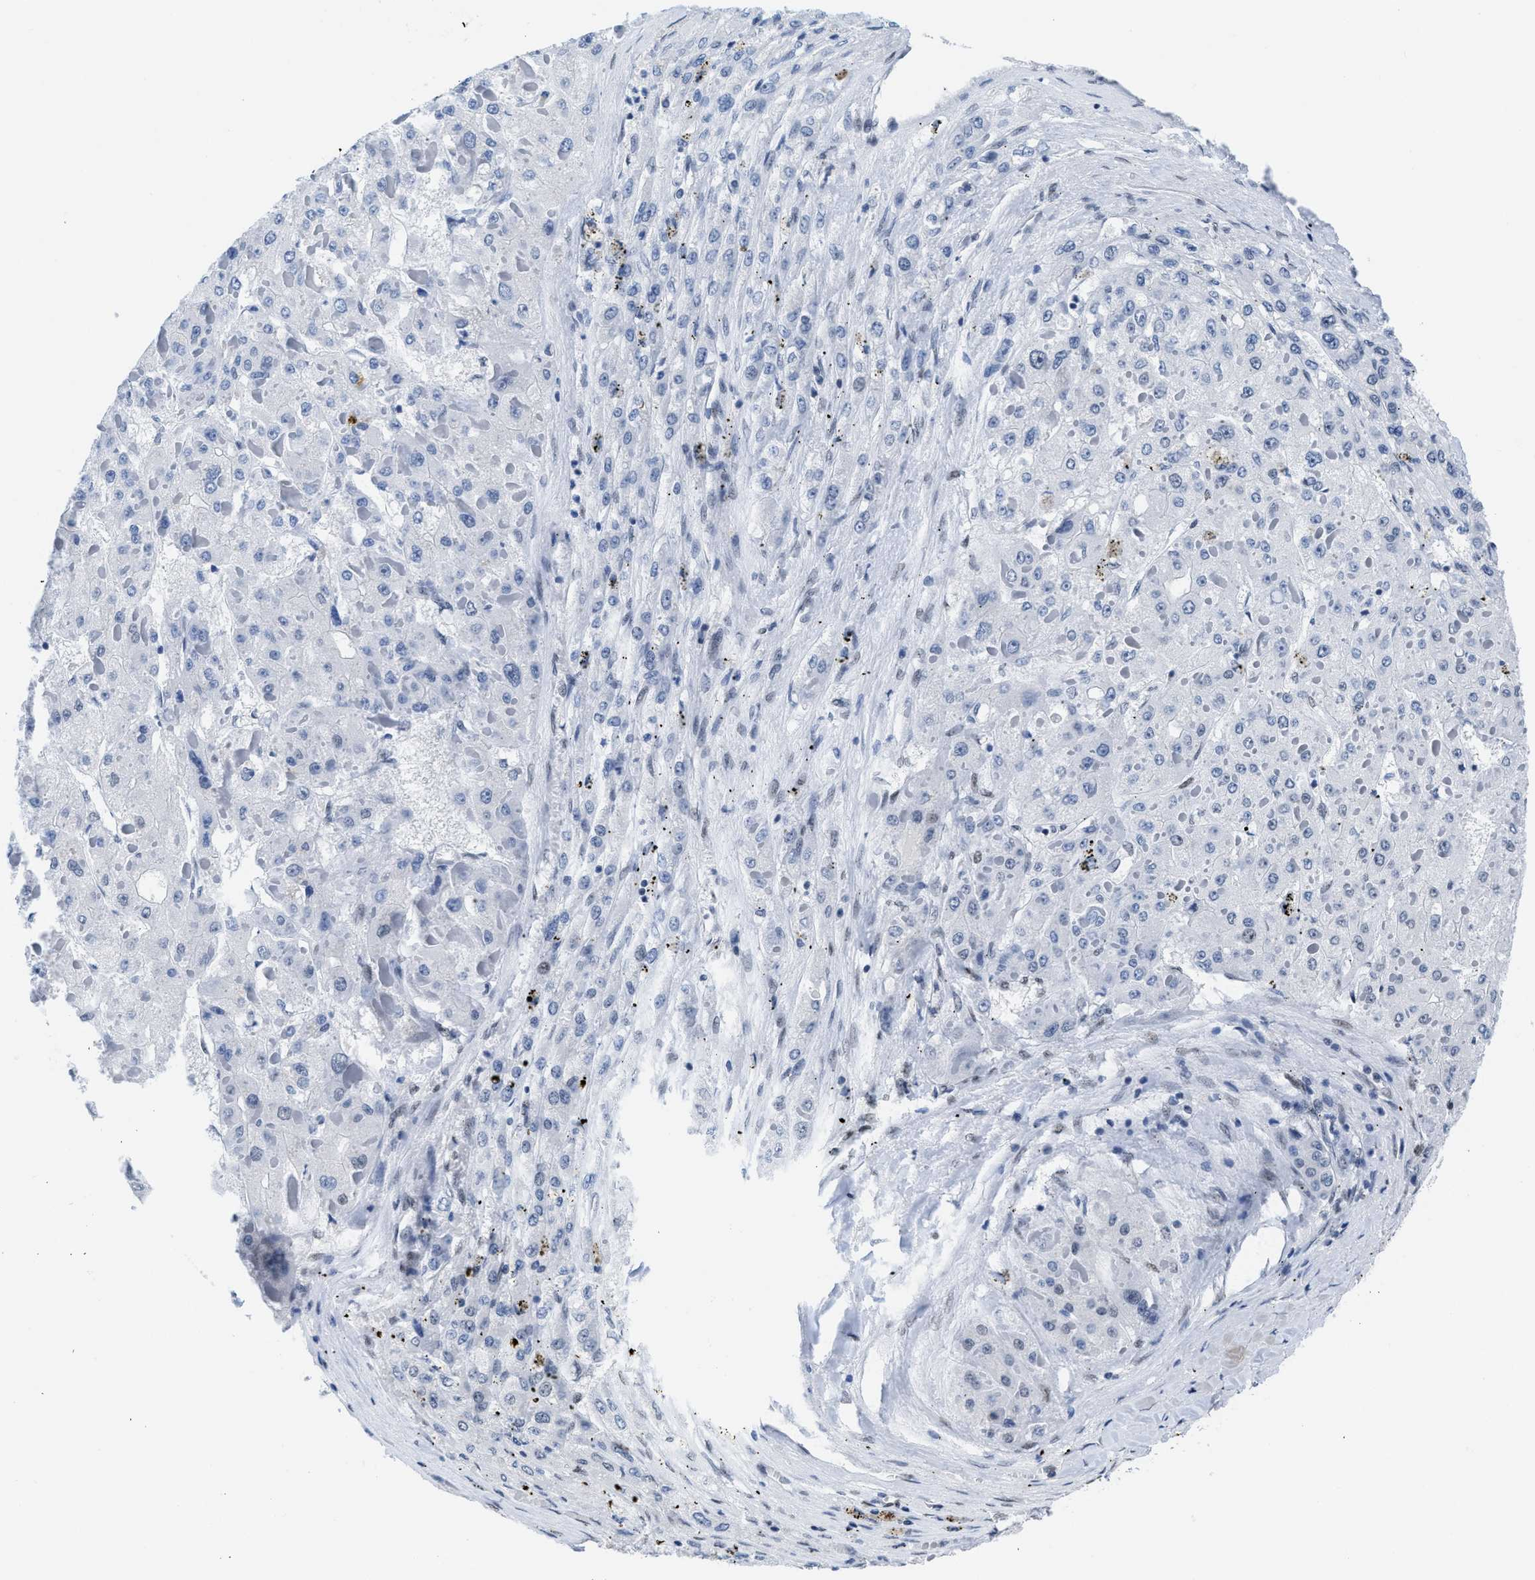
{"staining": {"intensity": "negative", "quantity": "none", "location": "none"}, "tissue": "liver cancer", "cell_type": "Tumor cells", "image_type": "cancer", "snomed": [{"axis": "morphology", "description": "Carcinoma, Hepatocellular, NOS"}, {"axis": "topography", "description": "Liver"}], "caption": "An image of human liver cancer (hepatocellular carcinoma) is negative for staining in tumor cells.", "gene": "CTBP1", "patient": {"sex": "female", "age": 73}}